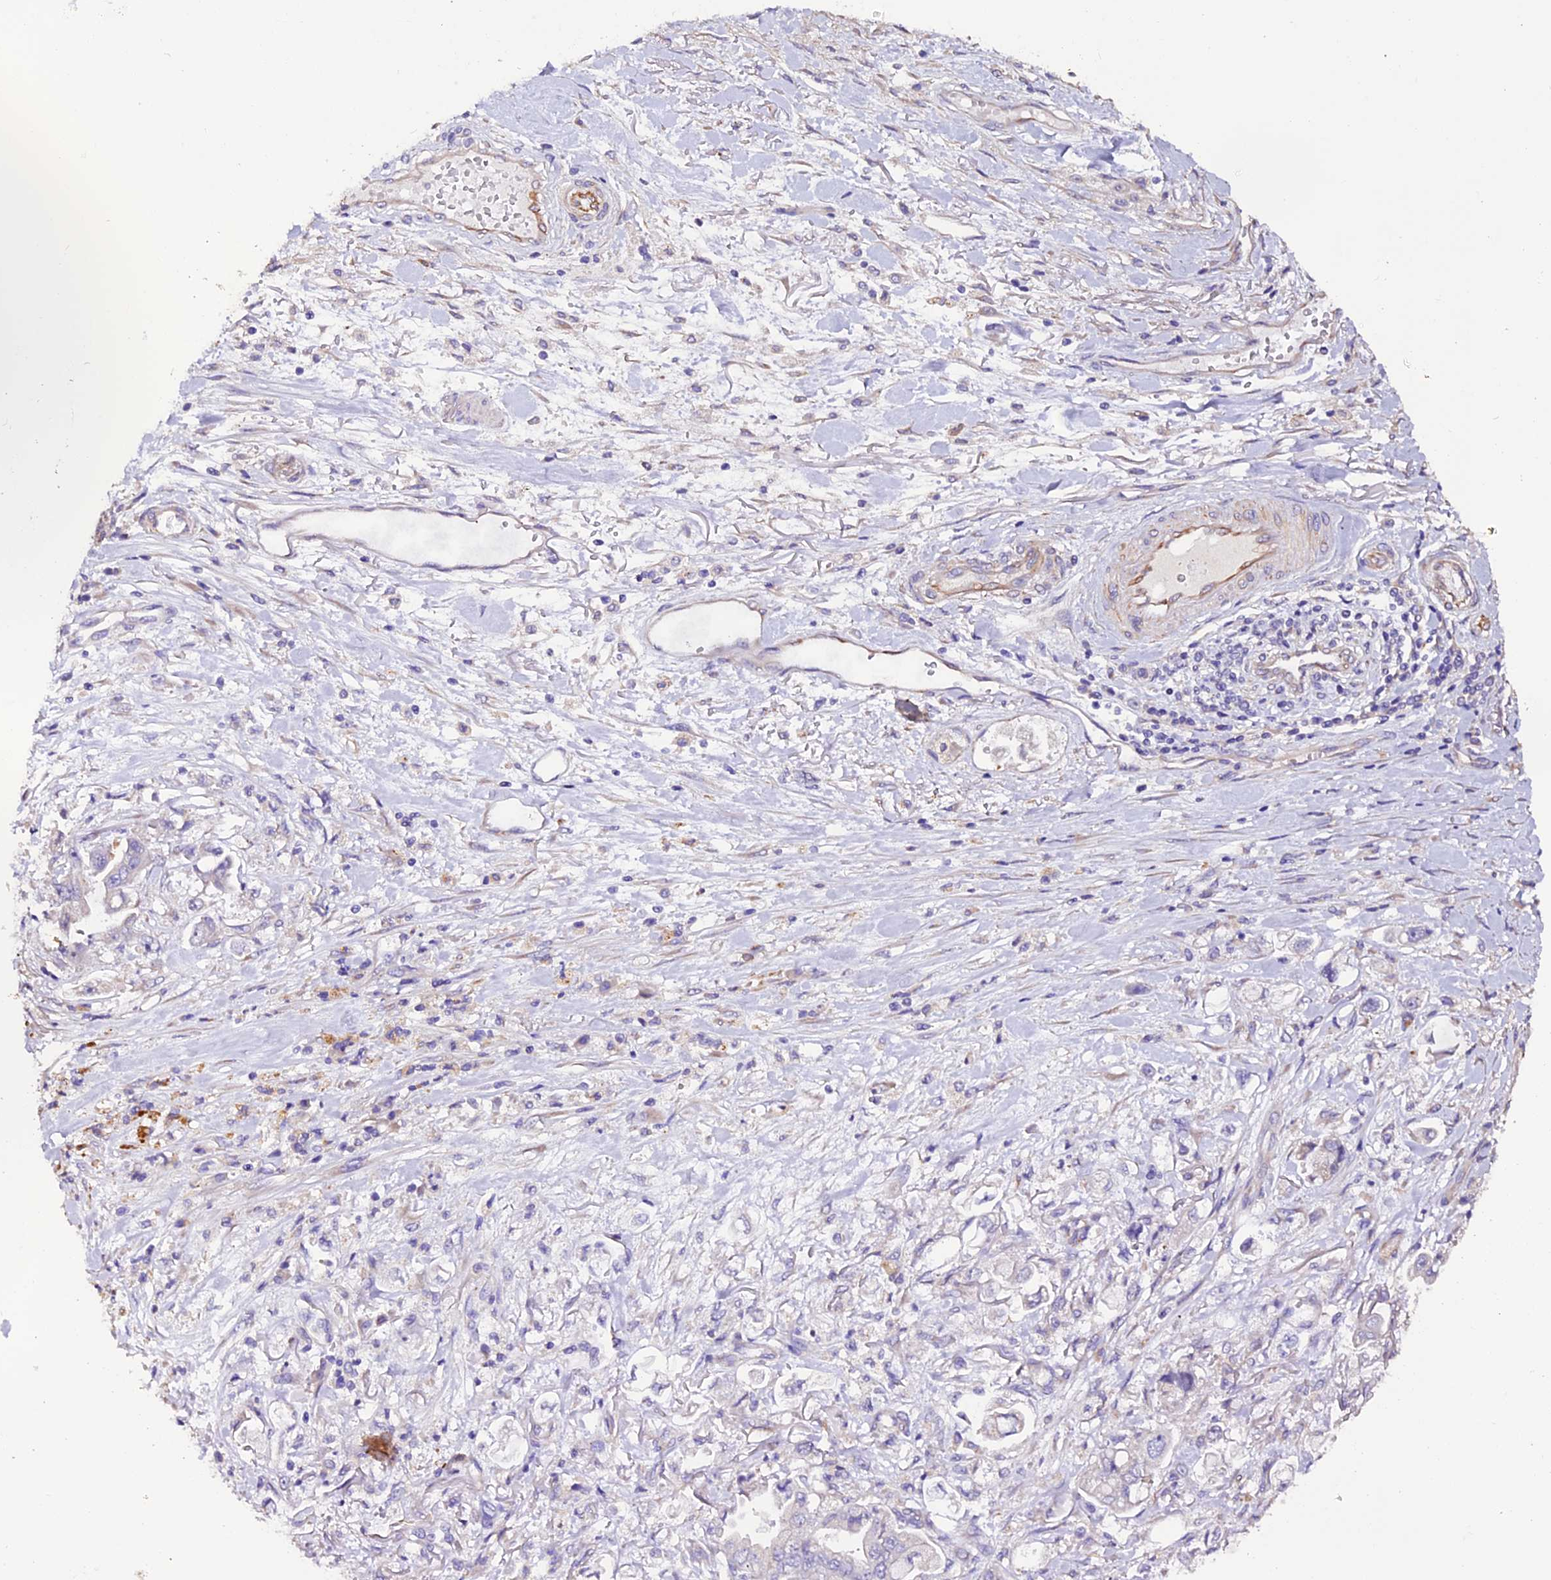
{"staining": {"intensity": "negative", "quantity": "none", "location": "none"}, "tissue": "stomach cancer", "cell_type": "Tumor cells", "image_type": "cancer", "snomed": [{"axis": "morphology", "description": "Adenocarcinoma, NOS"}, {"axis": "topography", "description": "Stomach"}], "caption": "DAB immunohistochemical staining of human stomach cancer (adenocarcinoma) demonstrates no significant positivity in tumor cells.", "gene": "CLN5", "patient": {"sex": "male", "age": 62}}